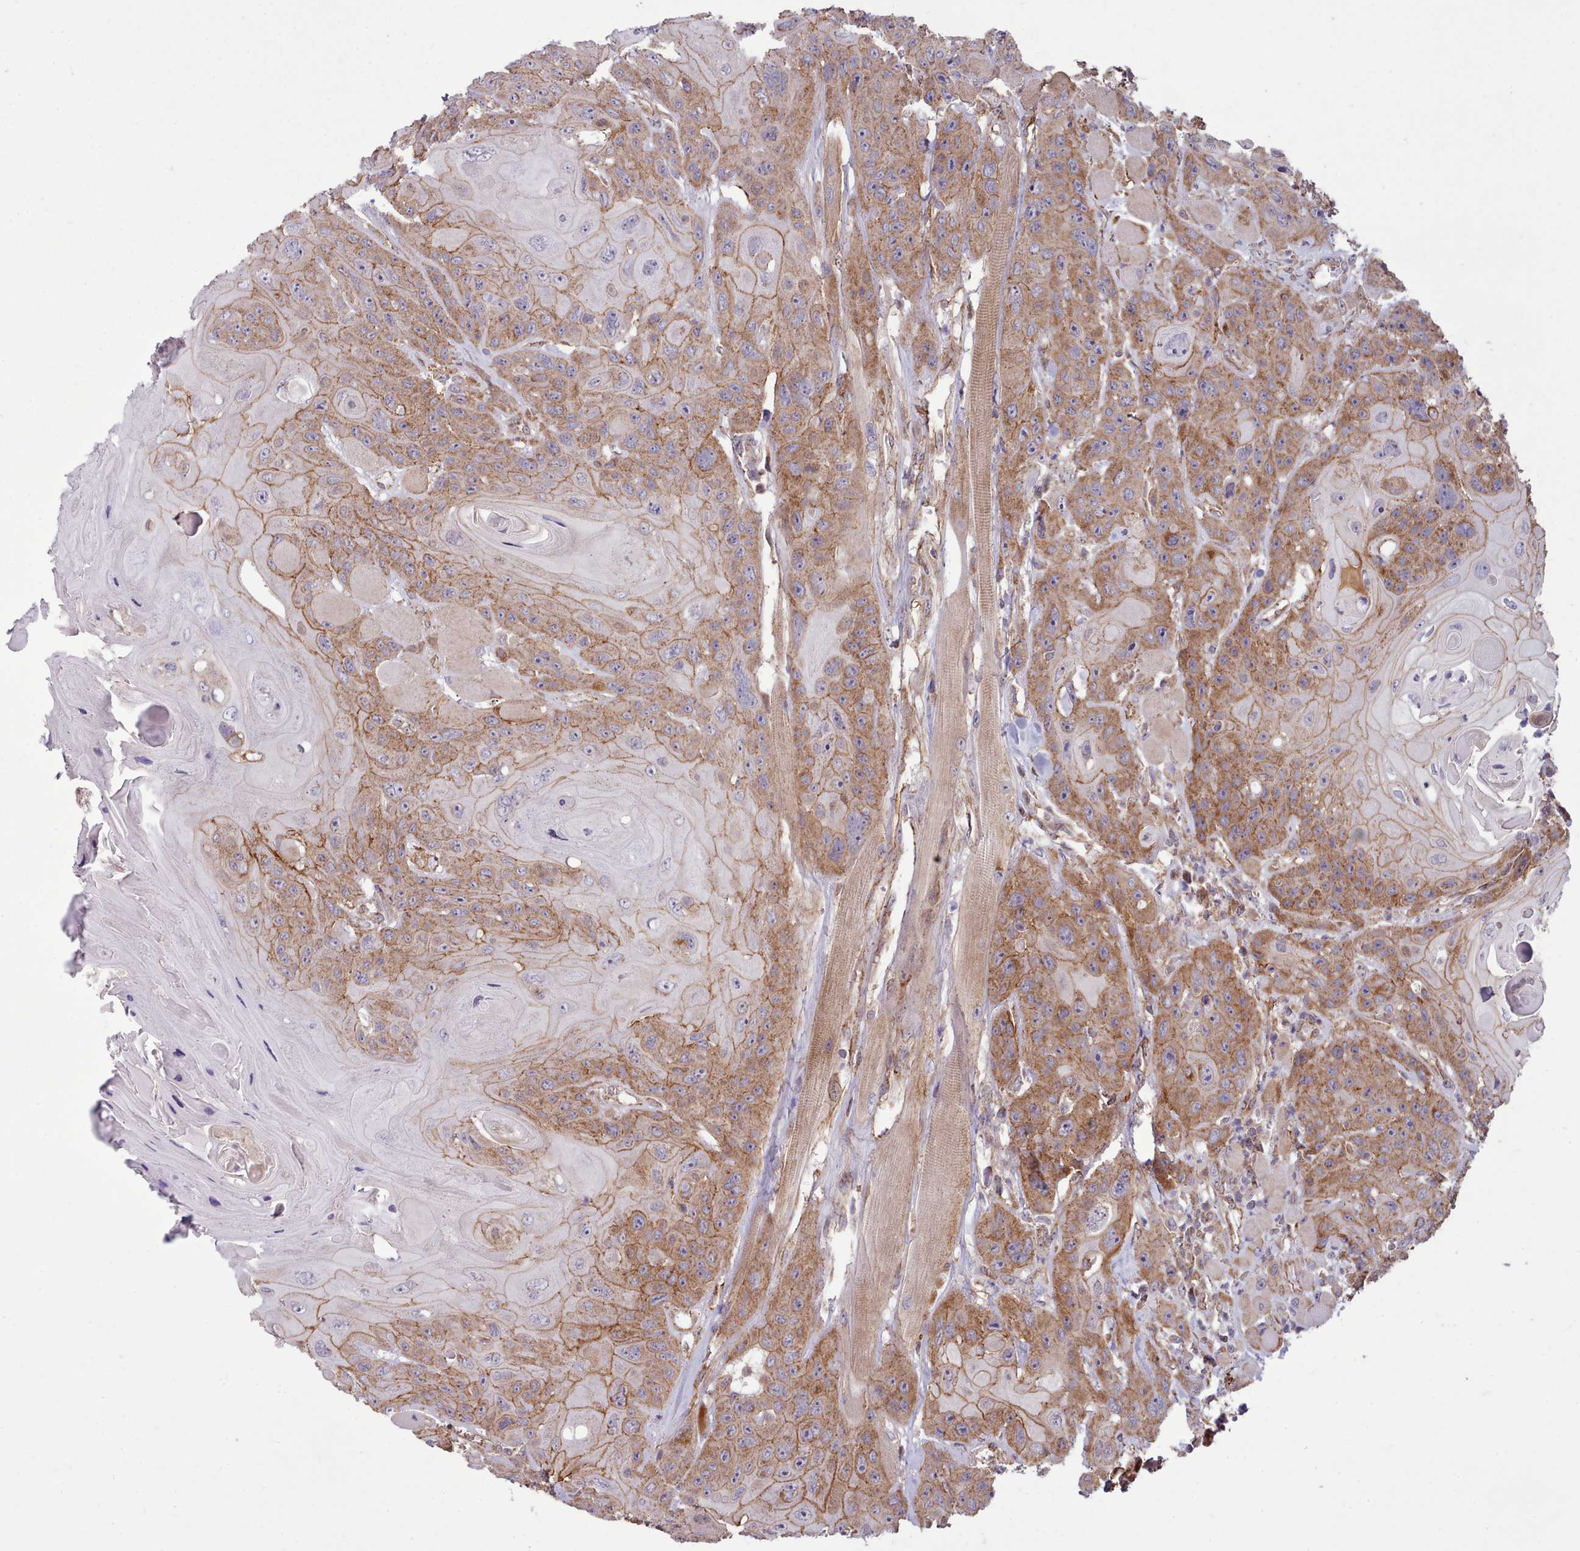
{"staining": {"intensity": "moderate", "quantity": ">75%", "location": "cytoplasmic/membranous"}, "tissue": "head and neck cancer", "cell_type": "Tumor cells", "image_type": "cancer", "snomed": [{"axis": "morphology", "description": "Squamous cell carcinoma, NOS"}, {"axis": "topography", "description": "Head-Neck"}], "caption": "Human head and neck squamous cell carcinoma stained with a protein marker shows moderate staining in tumor cells.", "gene": "MRPL46", "patient": {"sex": "female", "age": 59}}